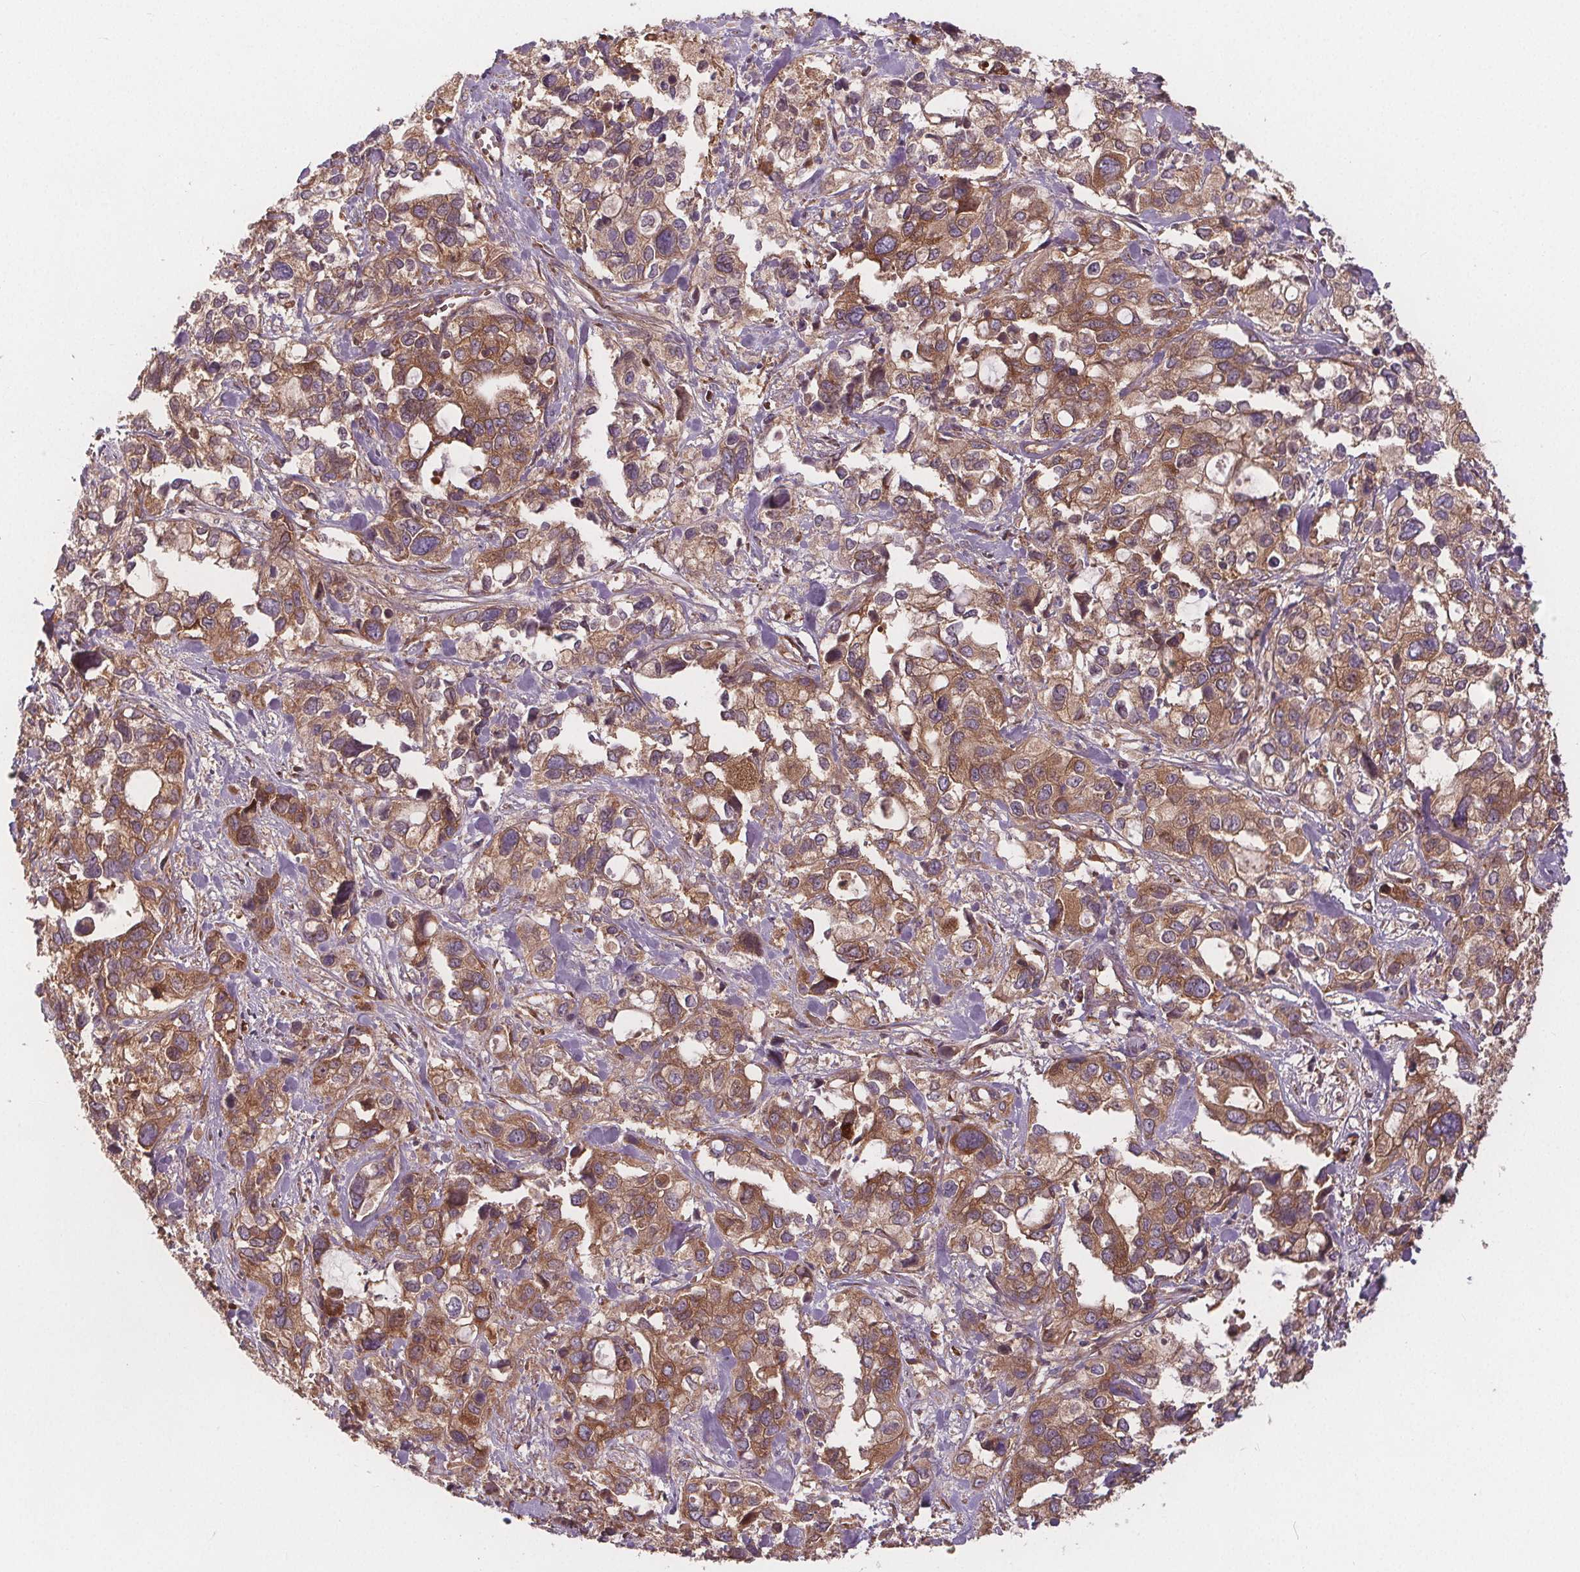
{"staining": {"intensity": "moderate", "quantity": ">75%", "location": "cytoplasmic/membranous"}, "tissue": "stomach cancer", "cell_type": "Tumor cells", "image_type": "cancer", "snomed": [{"axis": "morphology", "description": "Adenocarcinoma, NOS"}, {"axis": "topography", "description": "Stomach, upper"}], "caption": "Stomach adenocarcinoma stained with DAB (3,3'-diaminobenzidine) immunohistochemistry reveals medium levels of moderate cytoplasmic/membranous staining in about >75% of tumor cells. (IHC, brightfield microscopy, high magnification).", "gene": "EIF3D", "patient": {"sex": "female", "age": 81}}